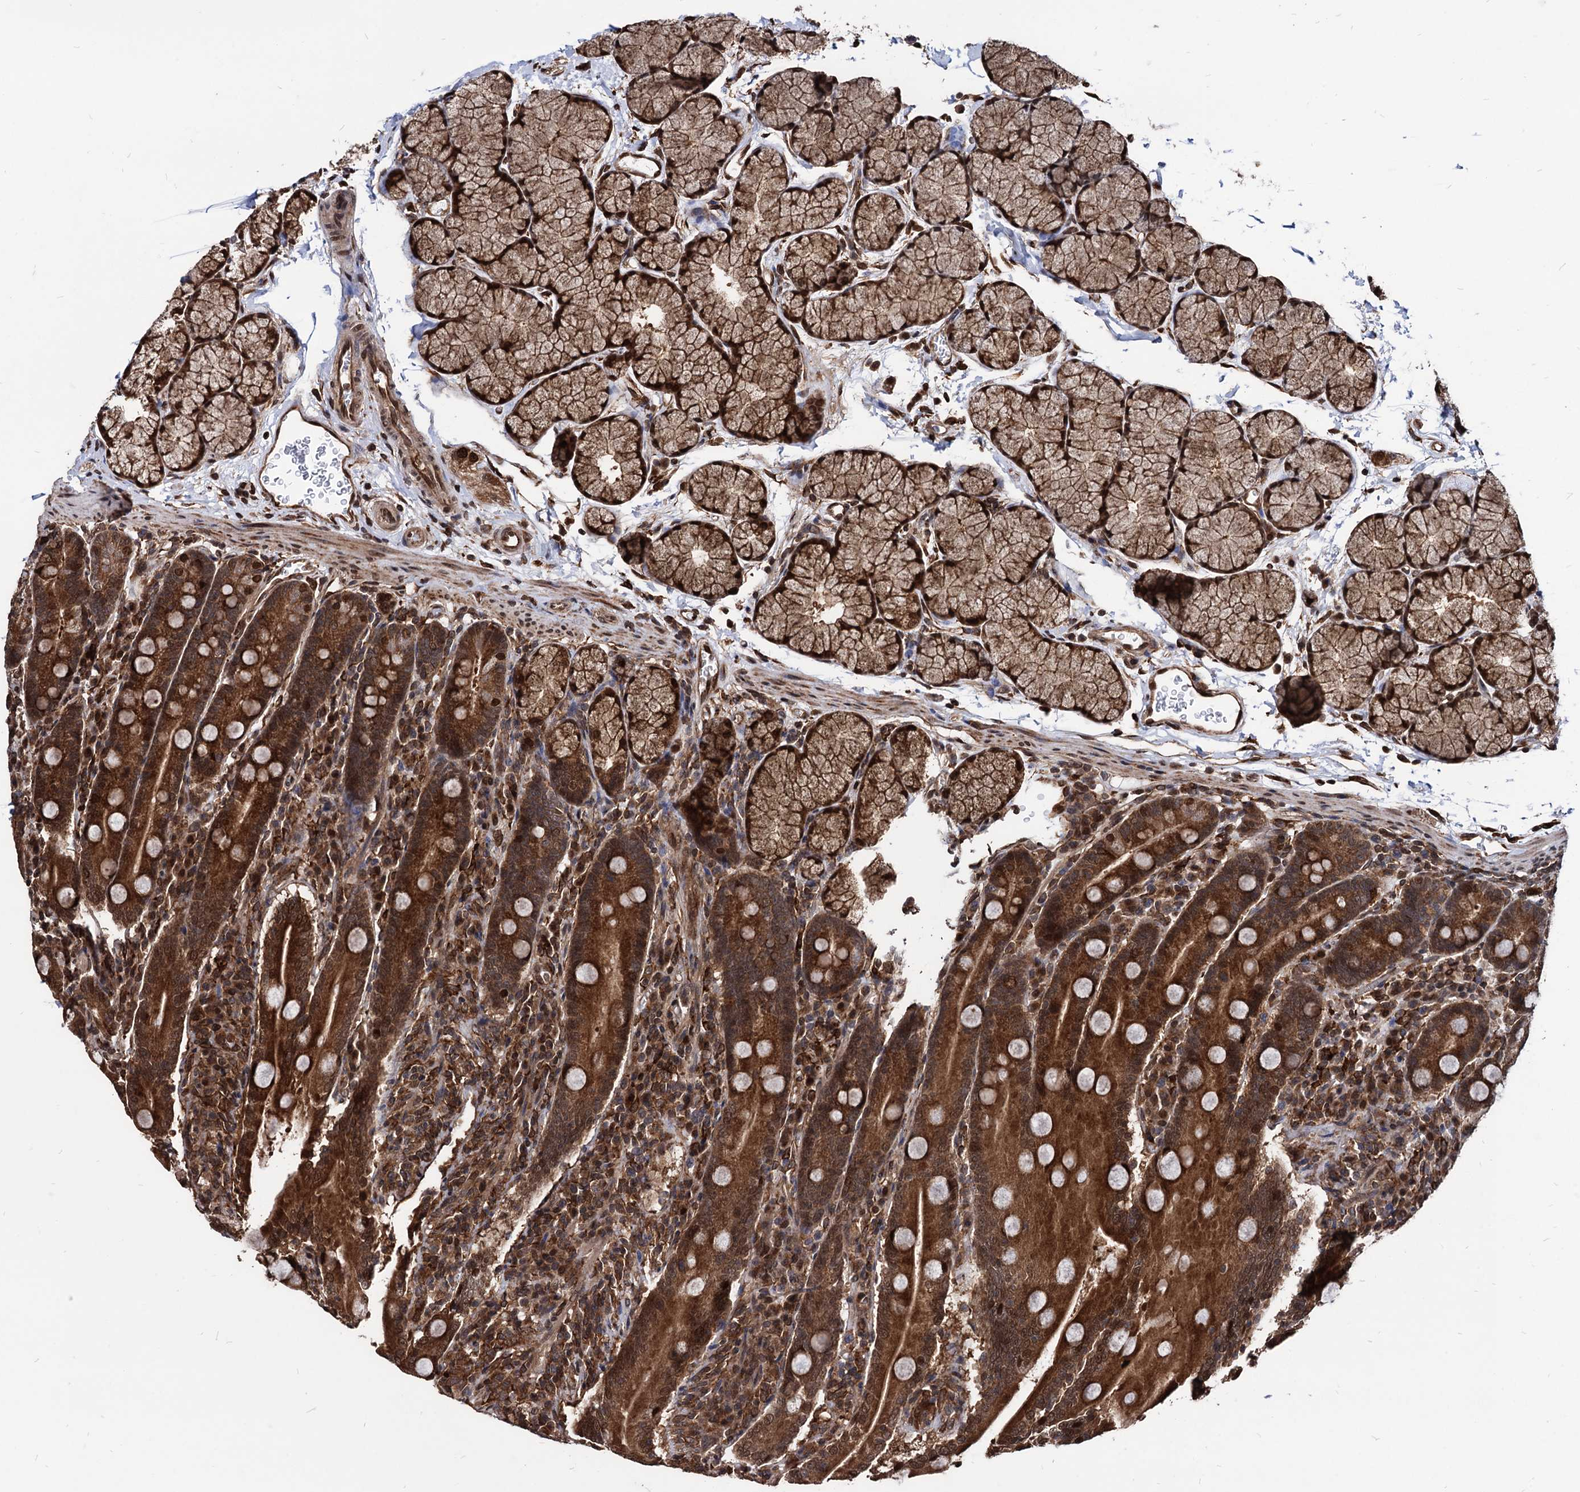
{"staining": {"intensity": "strong", "quantity": ">75%", "location": "cytoplasmic/membranous,nuclear"}, "tissue": "duodenum", "cell_type": "Glandular cells", "image_type": "normal", "snomed": [{"axis": "morphology", "description": "Normal tissue, NOS"}, {"axis": "topography", "description": "Duodenum"}], "caption": "Duodenum stained with a brown dye exhibits strong cytoplasmic/membranous,nuclear positive positivity in approximately >75% of glandular cells.", "gene": "ANKRD12", "patient": {"sex": "male", "age": 35}}